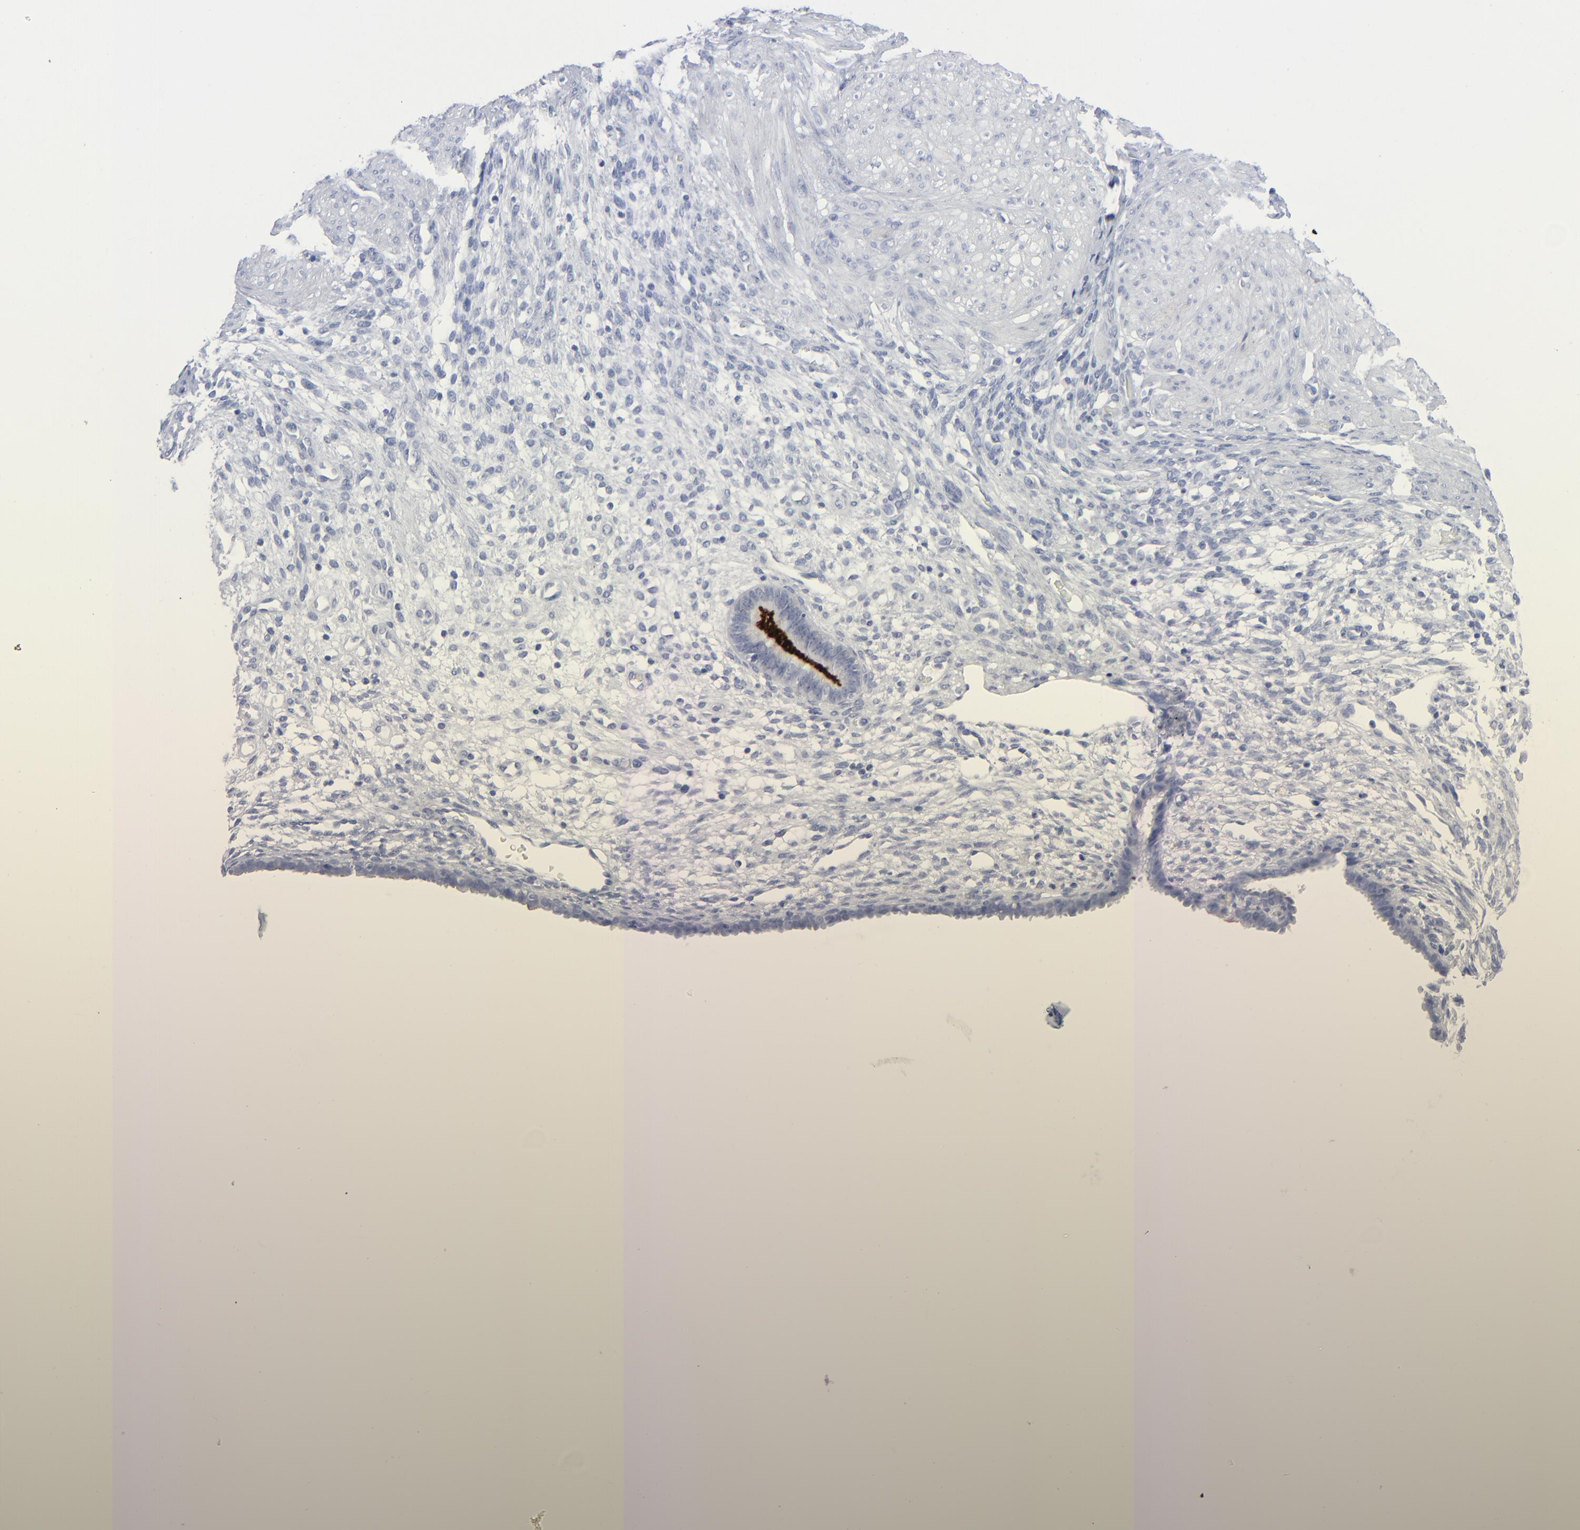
{"staining": {"intensity": "negative", "quantity": "none", "location": "none"}, "tissue": "endometrium", "cell_type": "Cells in endometrial stroma", "image_type": "normal", "snomed": [{"axis": "morphology", "description": "Normal tissue, NOS"}, {"axis": "topography", "description": "Endometrium"}], "caption": "IHC histopathology image of unremarkable endometrium: endometrium stained with DAB reveals no significant protein staining in cells in endometrial stroma.", "gene": "MSLN", "patient": {"sex": "female", "age": 72}}